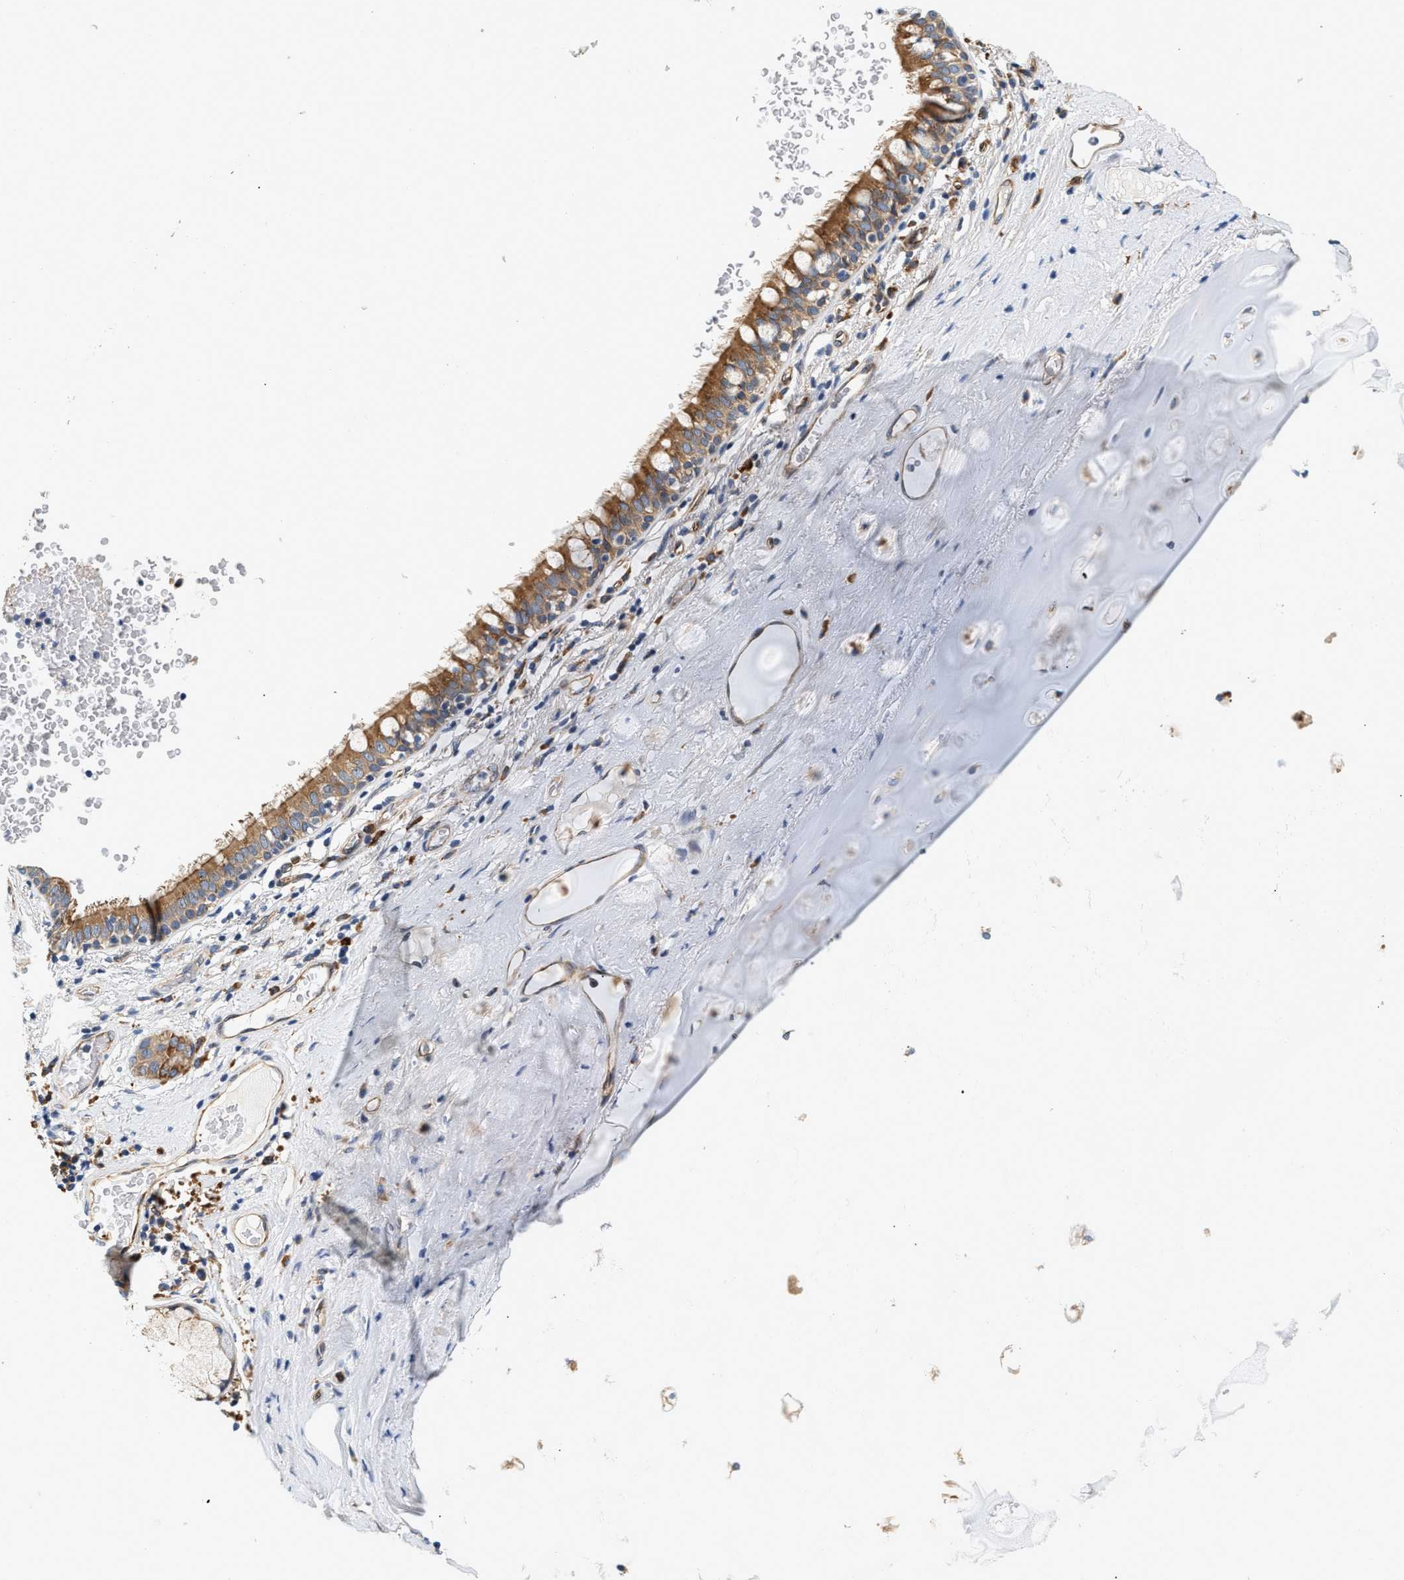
{"staining": {"intensity": "moderate", "quantity": ">75%", "location": "cytoplasmic/membranous"}, "tissue": "bronchus", "cell_type": "Respiratory epithelial cells", "image_type": "normal", "snomed": [{"axis": "morphology", "description": "Normal tissue, NOS"}, {"axis": "morphology", "description": "Inflammation, NOS"}, {"axis": "topography", "description": "Cartilage tissue"}, {"axis": "topography", "description": "Bronchus"}], "caption": "Respiratory epithelial cells exhibit moderate cytoplasmic/membranous expression in about >75% of cells in benign bronchus. The staining was performed using DAB, with brown indicating positive protein expression. Nuclei are stained blue with hematoxylin.", "gene": "IFT74", "patient": {"sex": "male", "age": 77}}